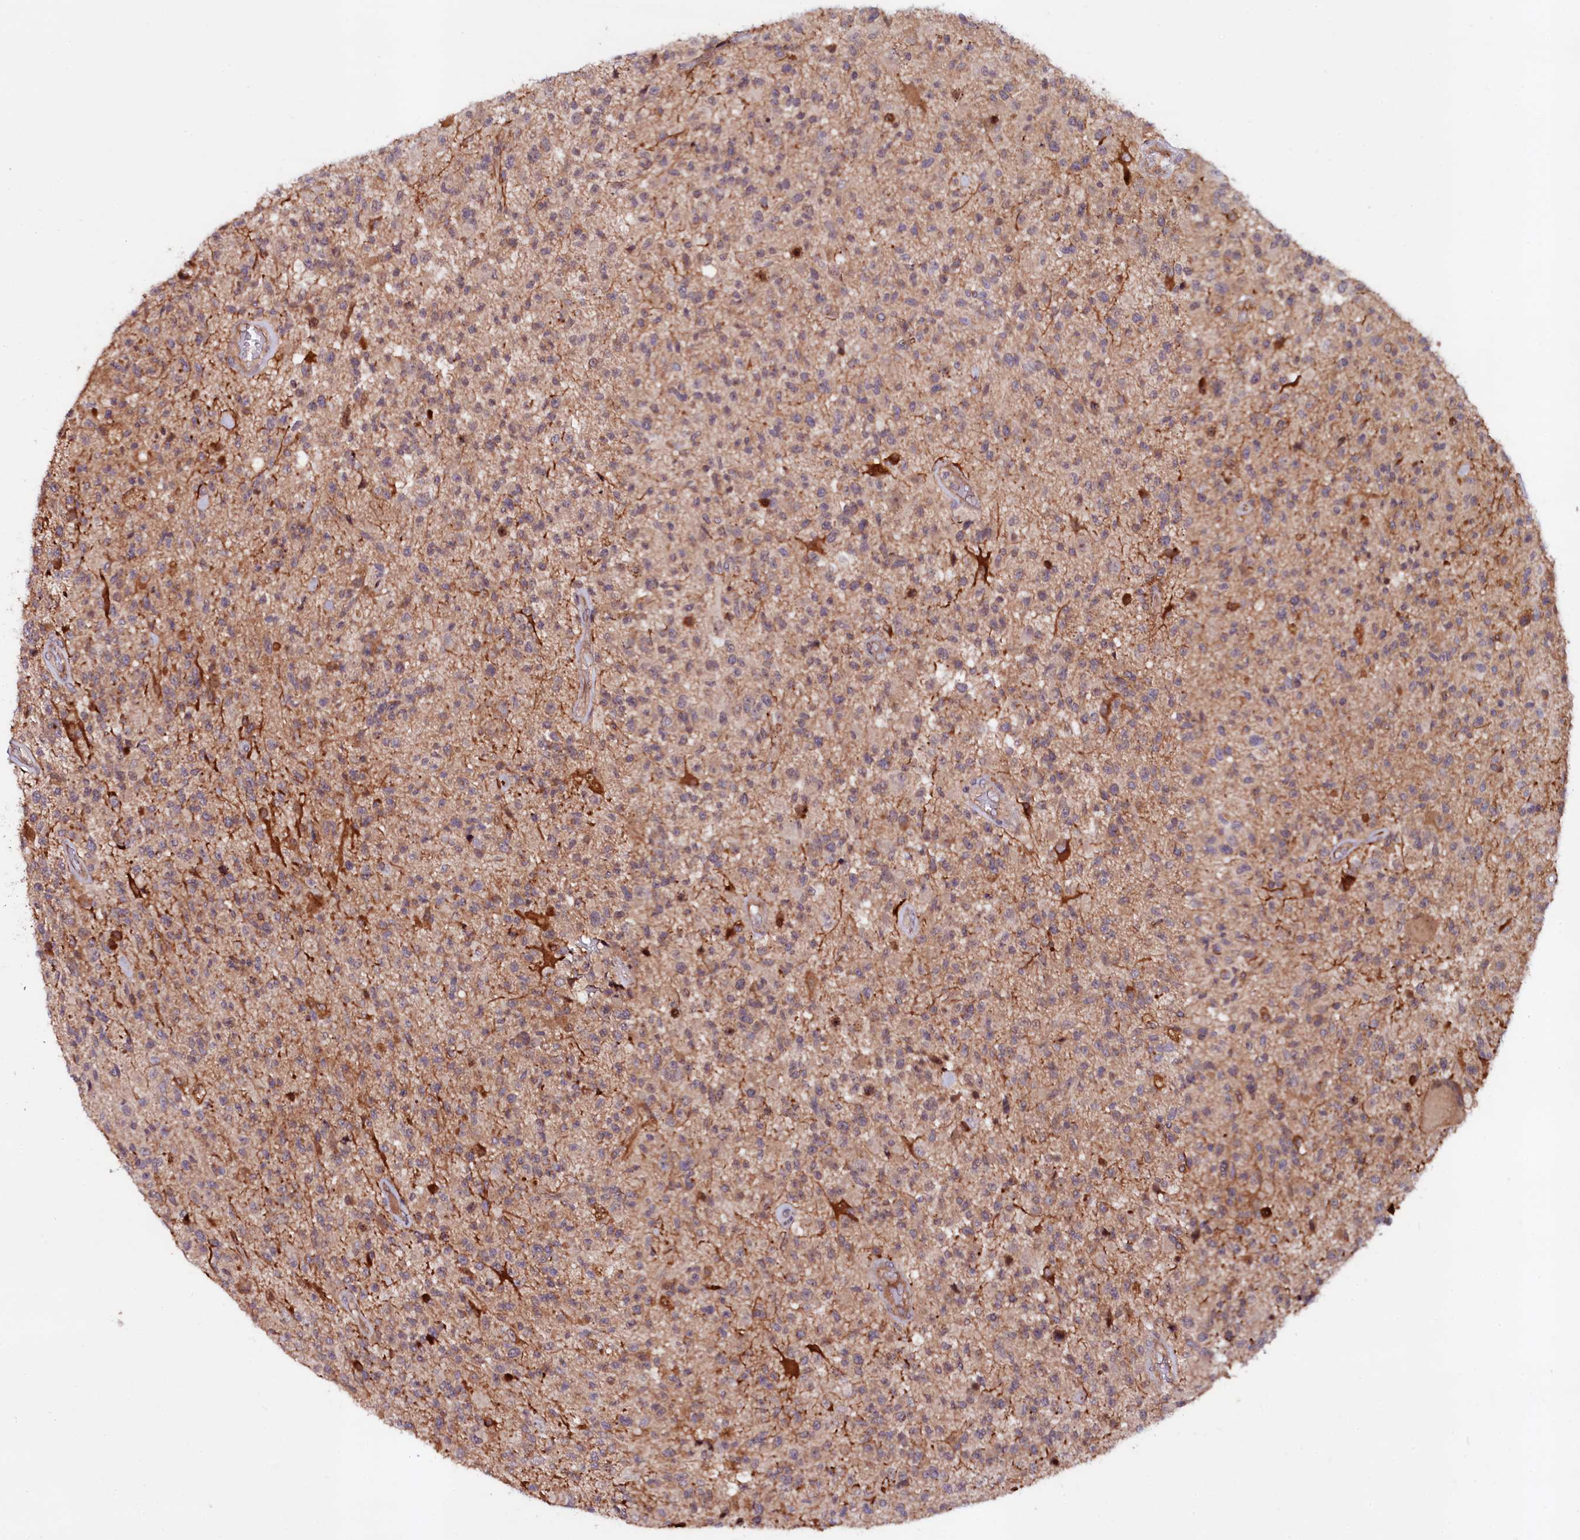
{"staining": {"intensity": "weak", "quantity": "25%-75%", "location": "cytoplasmic/membranous,nuclear"}, "tissue": "glioma", "cell_type": "Tumor cells", "image_type": "cancer", "snomed": [{"axis": "morphology", "description": "Glioma, malignant, High grade"}, {"axis": "morphology", "description": "Glioblastoma, NOS"}, {"axis": "topography", "description": "Brain"}], "caption": "Protein staining of glioma tissue reveals weak cytoplasmic/membranous and nuclear positivity in approximately 25%-75% of tumor cells.", "gene": "NEDD1", "patient": {"sex": "male", "age": 60}}